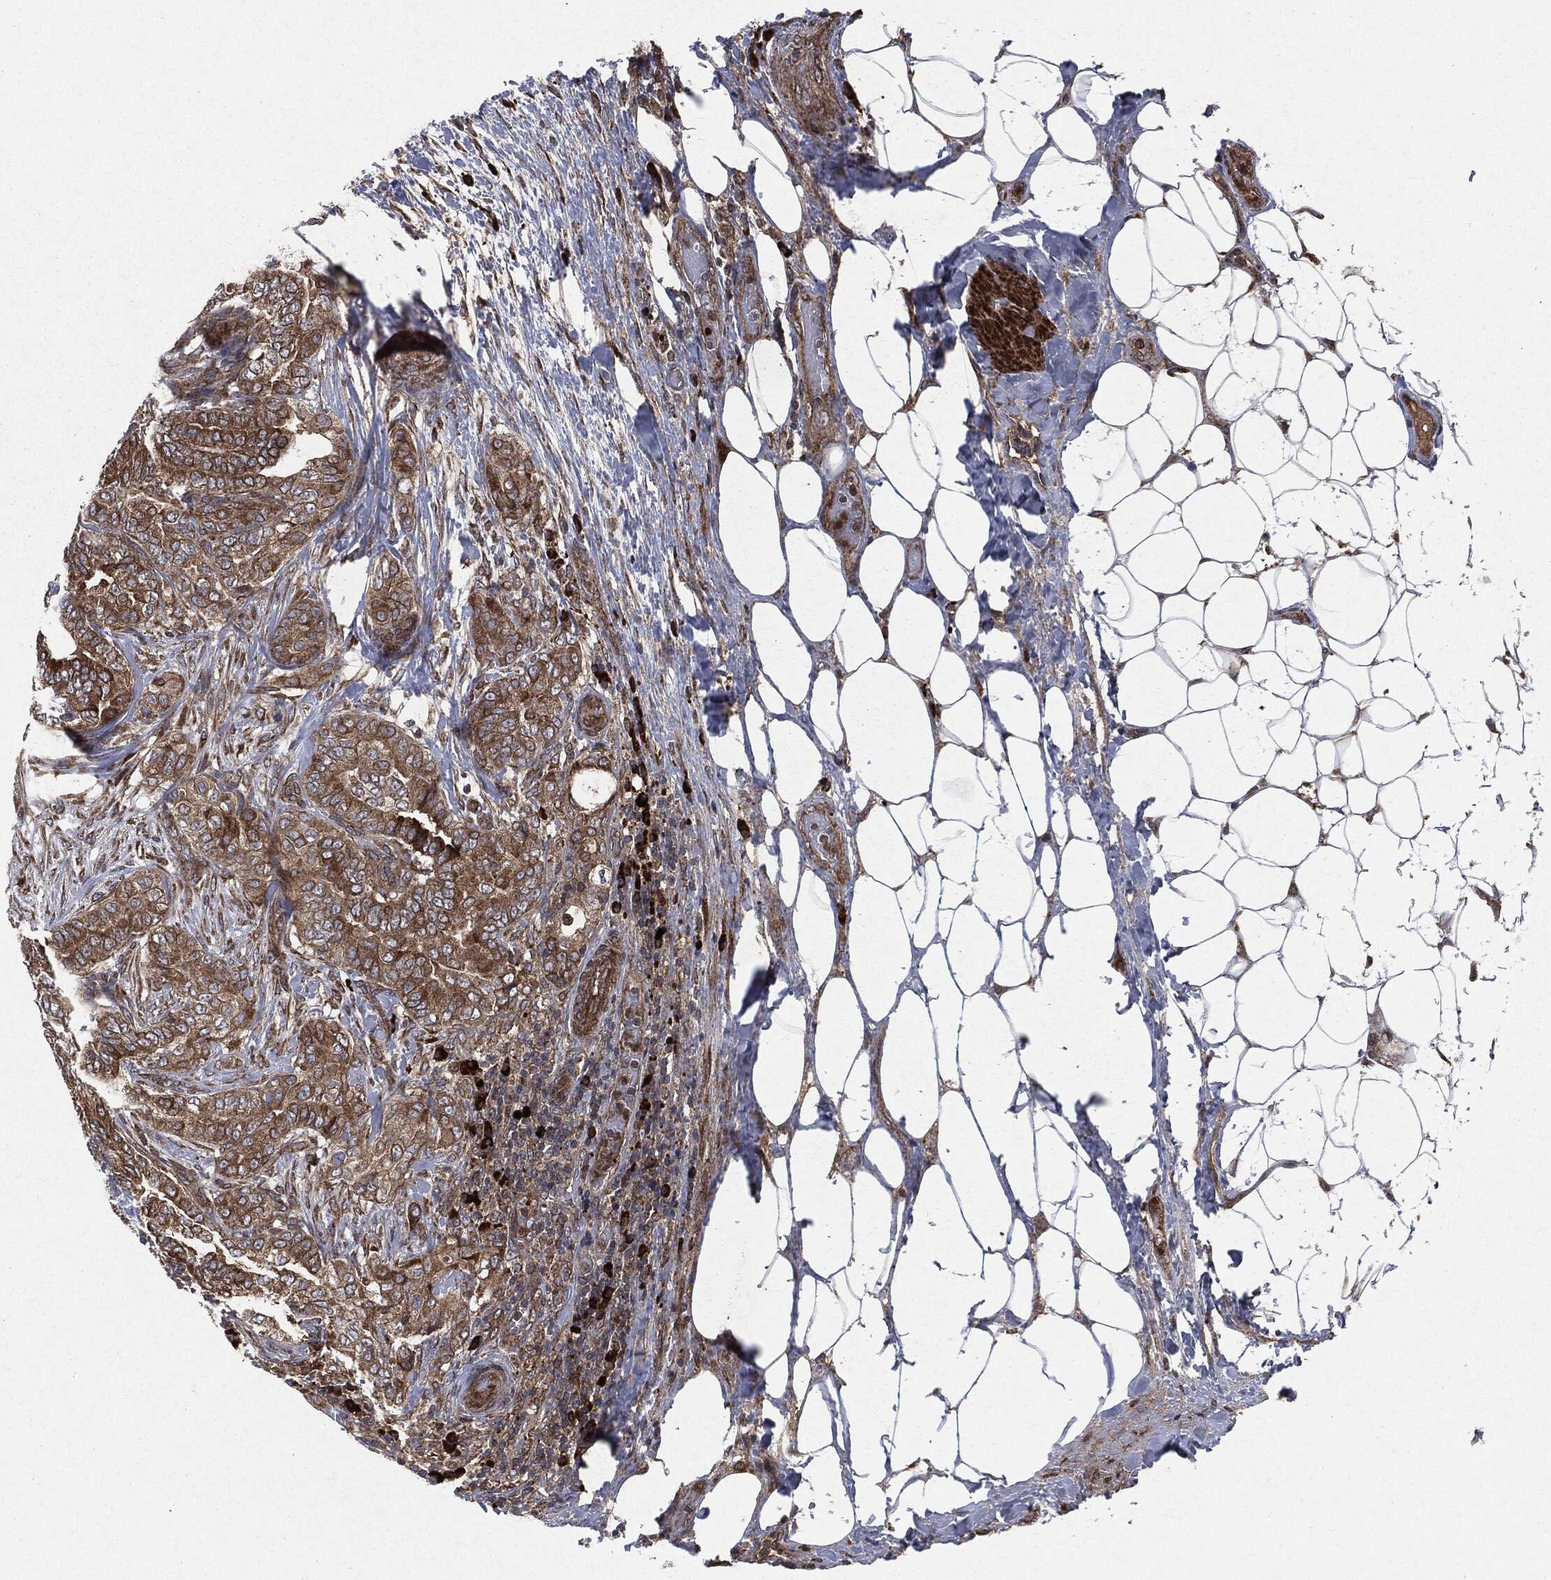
{"staining": {"intensity": "moderate", "quantity": ">75%", "location": "cytoplasmic/membranous"}, "tissue": "thyroid cancer", "cell_type": "Tumor cells", "image_type": "cancer", "snomed": [{"axis": "morphology", "description": "Papillary adenocarcinoma, NOS"}, {"axis": "topography", "description": "Thyroid gland"}], "caption": "Protein staining by IHC reveals moderate cytoplasmic/membranous staining in about >75% of tumor cells in thyroid papillary adenocarcinoma.", "gene": "RAF1", "patient": {"sex": "male", "age": 61}}